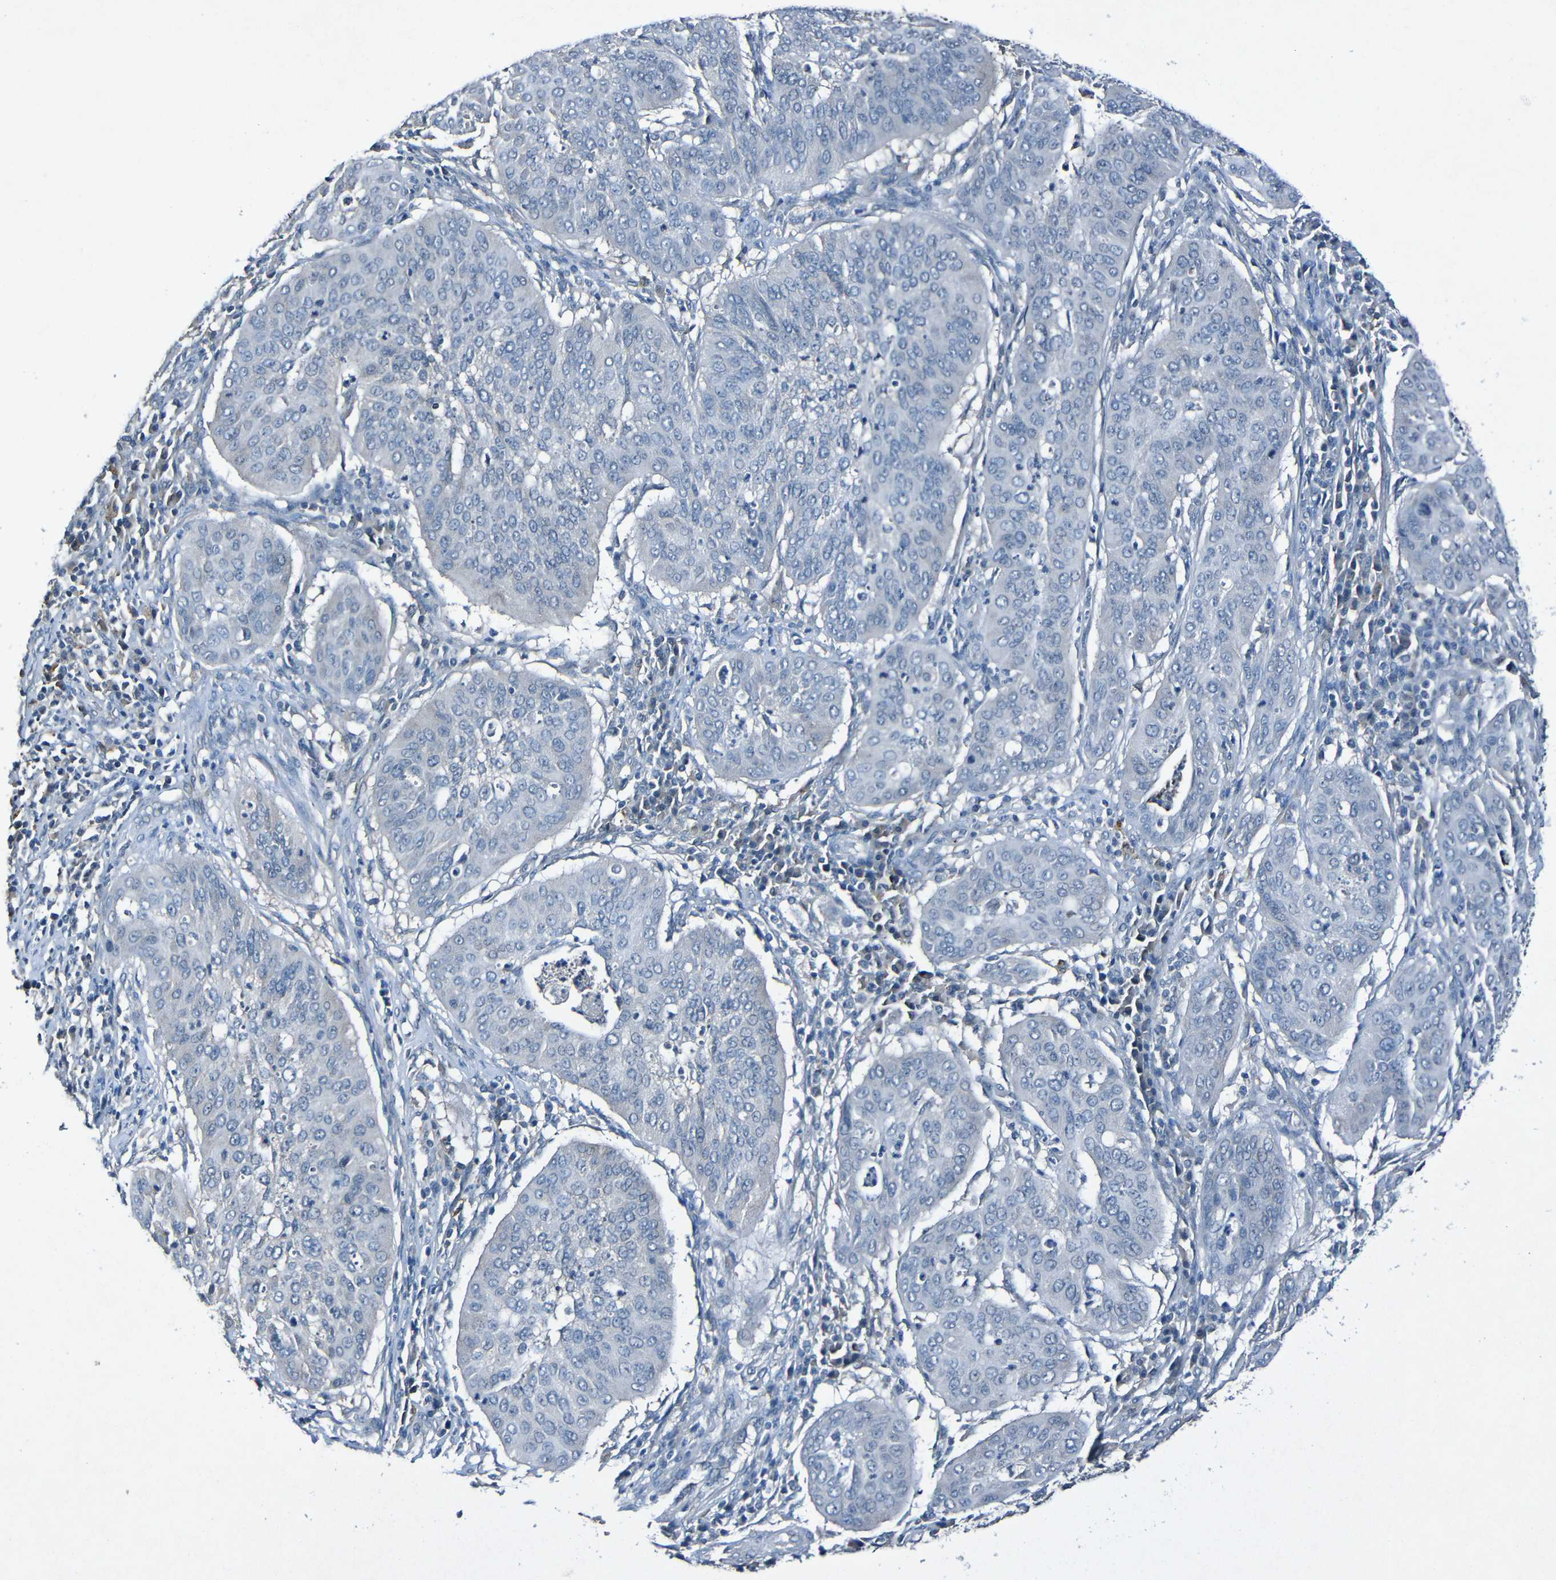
{"staining": {"intensity": "negative", "quantity": "none", "location": "none"}, "tissue": "cervical cancer", "cell_type": "Tumor cells", "image_type": "cancer", "snomed": [{"axis": "morphology", "description": "Normal tissue, NOS"}, {"axis": "morphology", "description": "Squamous cell carcinoma, NOS"}, {"axis": "topography", "description": "Cervix"}], "caption": "Protein analysis of cervical cancer shows no significant expression in tumor cells.", "gene": "LRRC70", "patient": {"sex": "female", "age": 39}}